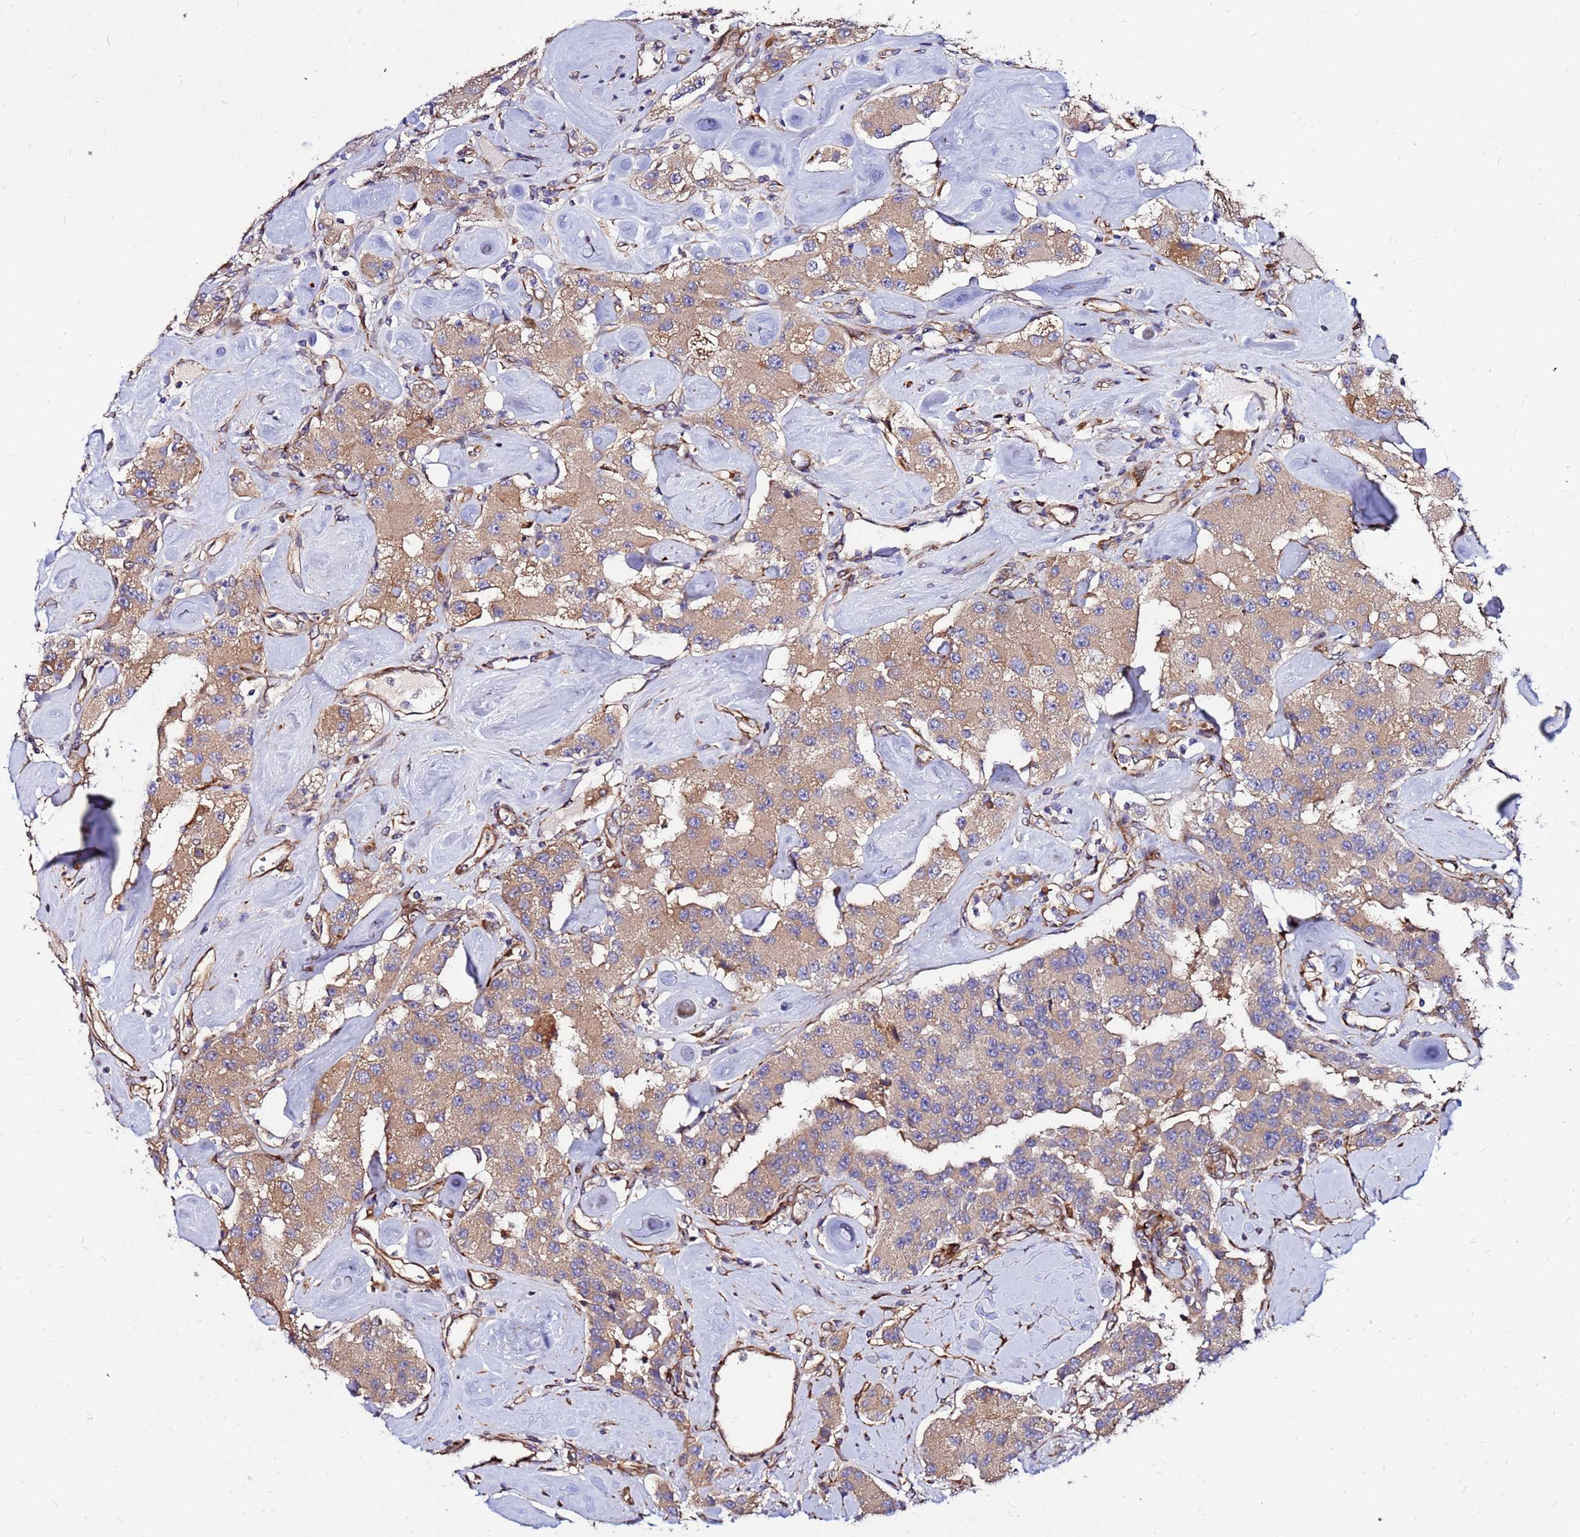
{"staining": {"intensity": "moderate", "quantity": ">75%", "location": "cytoplasmic/membranous"}, "tissue": "carcinoid", "cell_type": "Tumor cells", "image_type": "cancer", "snomed": [{"axis": "morphology", "description": "Carcinoid, malignant, NOS"}, {"axis": "topography", "description": "Pancreas"}], "caption": "IHC of carcinoid demonstrates medium levels of moderate cytoplasmic/membranous expression in about >75% of tumor cells.", "gene": "WWC2", "patient": {"sex": "male", "age": 41}}